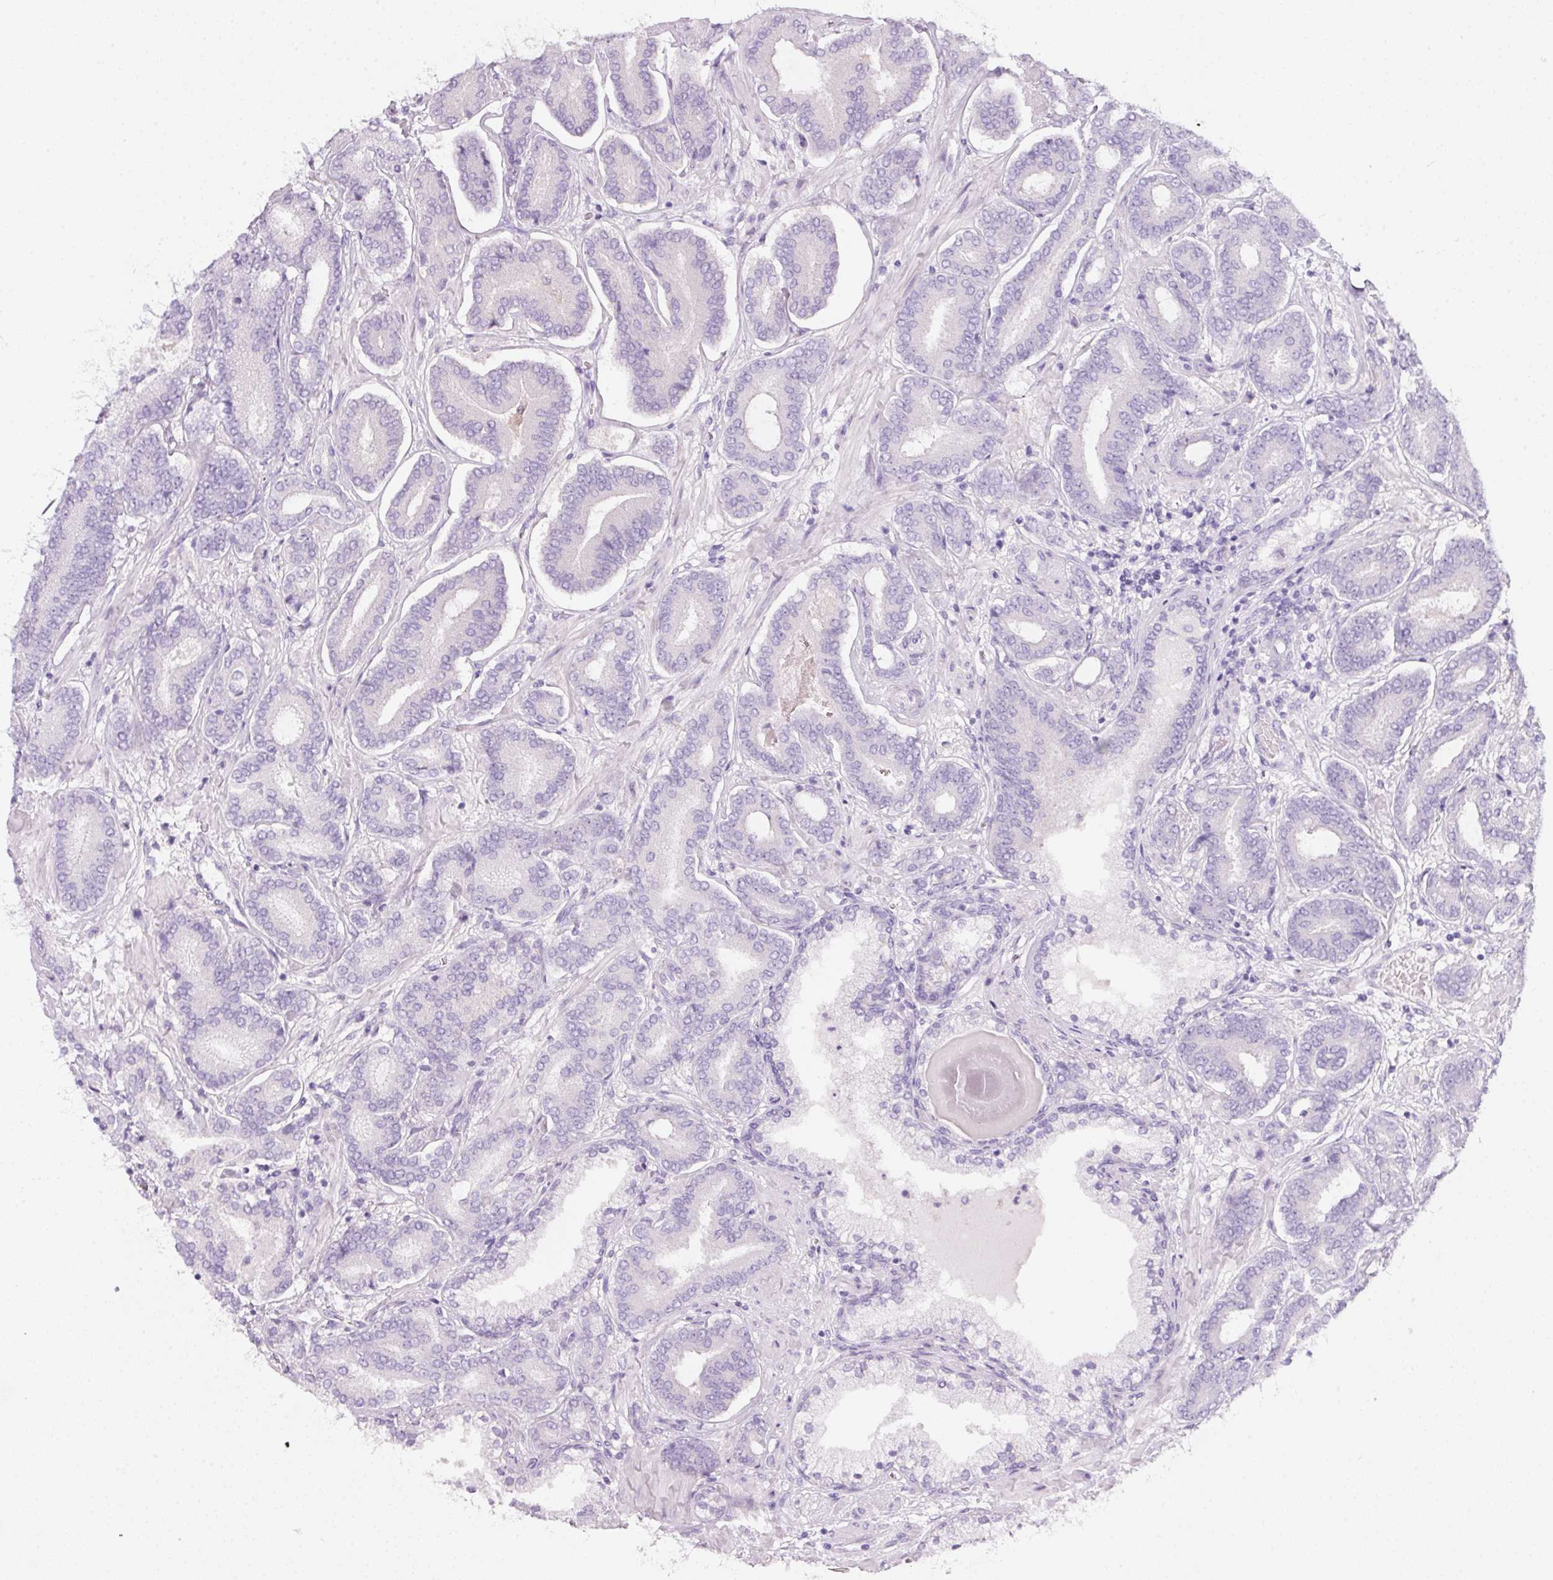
{"staining": {"intensity": "negative", "quantity": "none", "location": "none"}, "tissue": "prostate cancer", "cell_type": "Tumor cells", "image_type": "cancer", "snomed": [{"axis": "morphology", "description": "Adenocarcinoma, Low grade"}, {"axis": "topography", "description": "Prostate and seminal vesicle, NOS"}], "caption": "Prostate adenocarcinoma (low-grade) was stained to show a protein in brown. There is no significant expression in tumor cells.", "gene": "SLC2A2", "patient": {"sex": "male", "age": 61}}